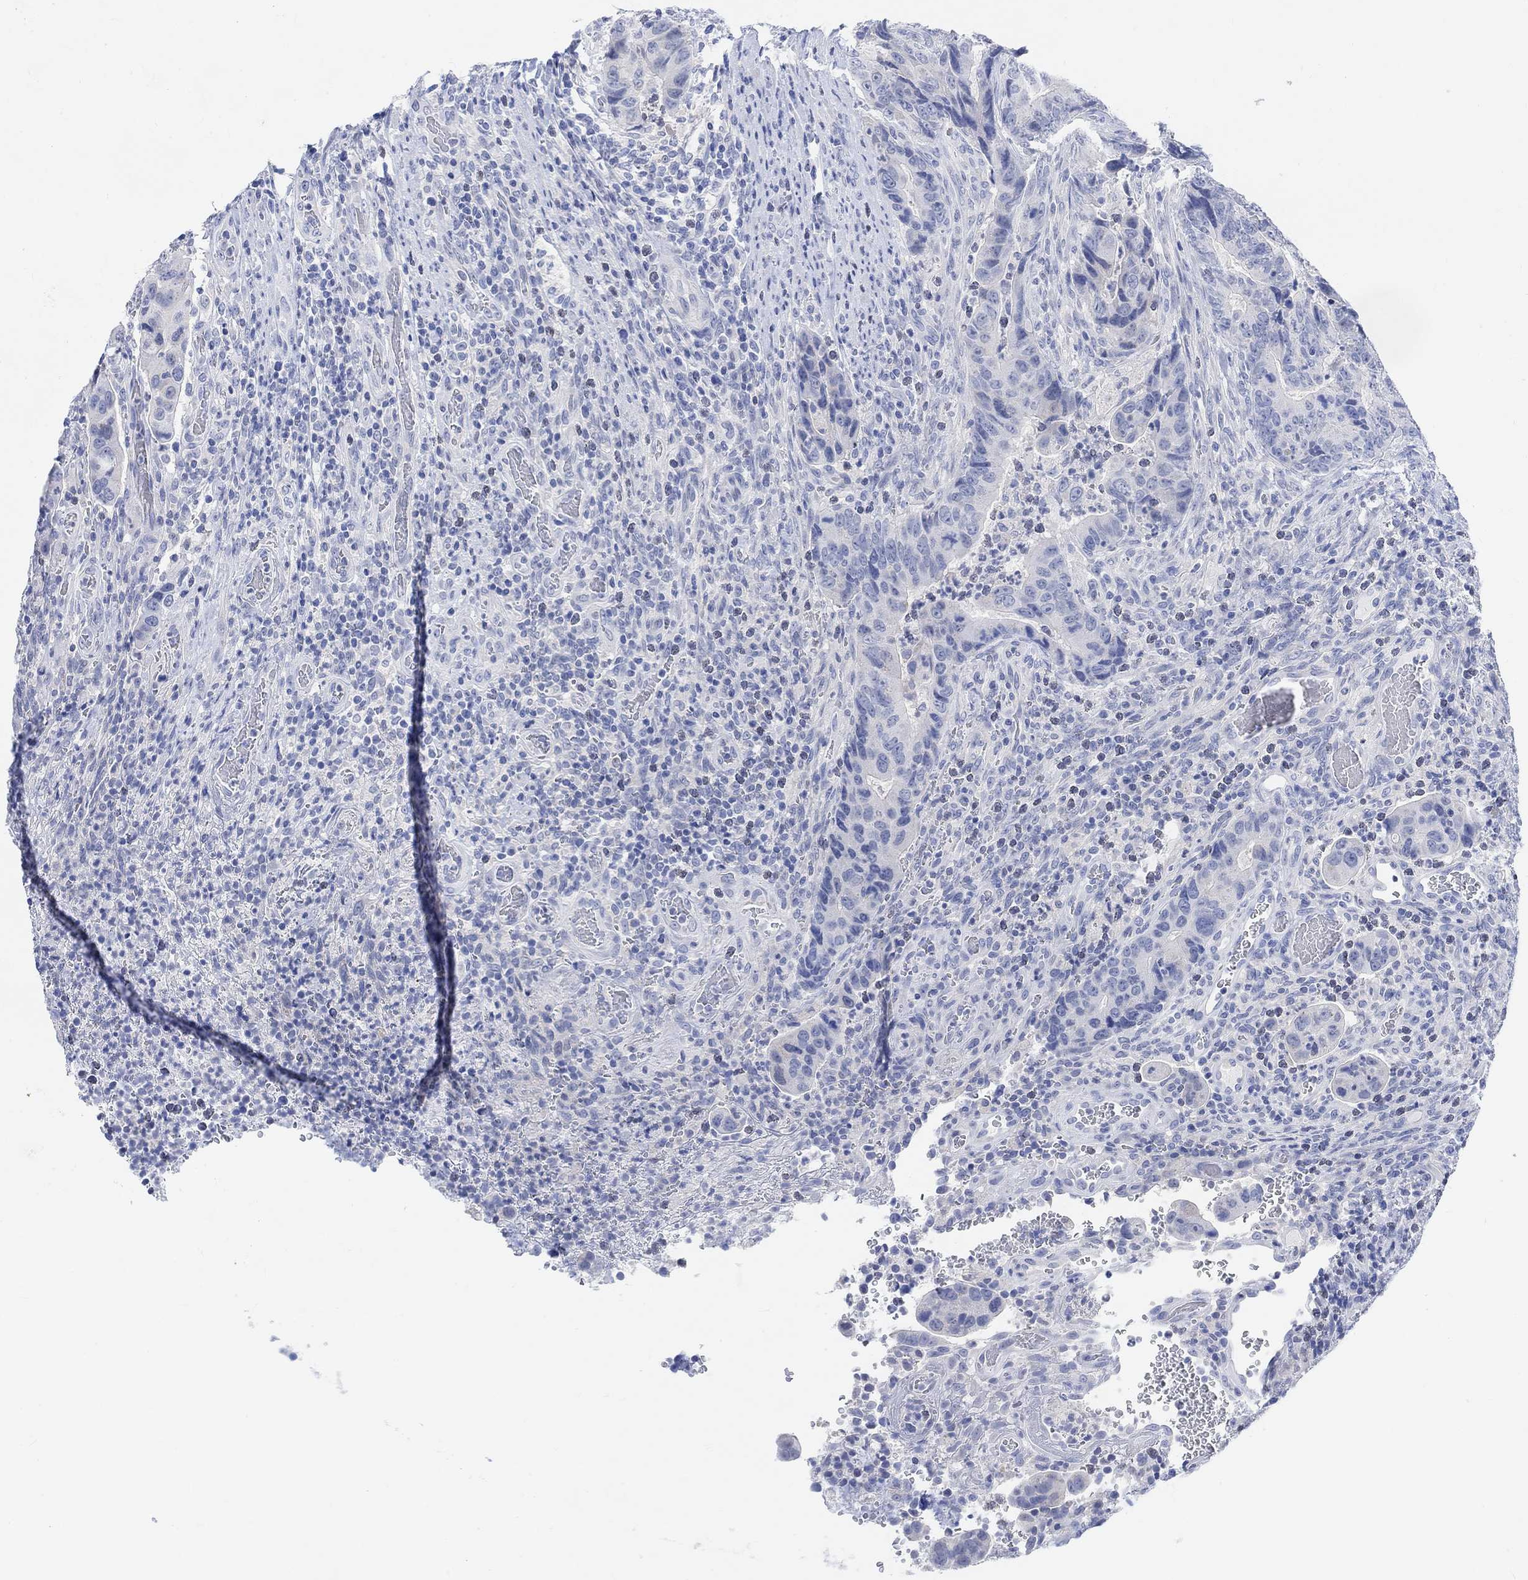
{"staining": {"intensity": "negative", "quantity": "none", "location": "none"}, "tissue": "colorectal cancer", "cell_type": "Tumor cells", "image_type": "cancer", "snomed": [{"axis": "morphology", "description": "Adenocarcinoma, NOS"}, {"axis": "topography", "description": "Colon"}], "caption": "This micrograph is of colorectal cancer stained with immunohistochemistry to label a protein in brown with the nuclei are counter-stained blue. There is no positivity in tumor cells. (IHC, brightfield microscopy, high magnification).", "gene": "ENO4", "patient": {"sex": "female", "age": 56}}